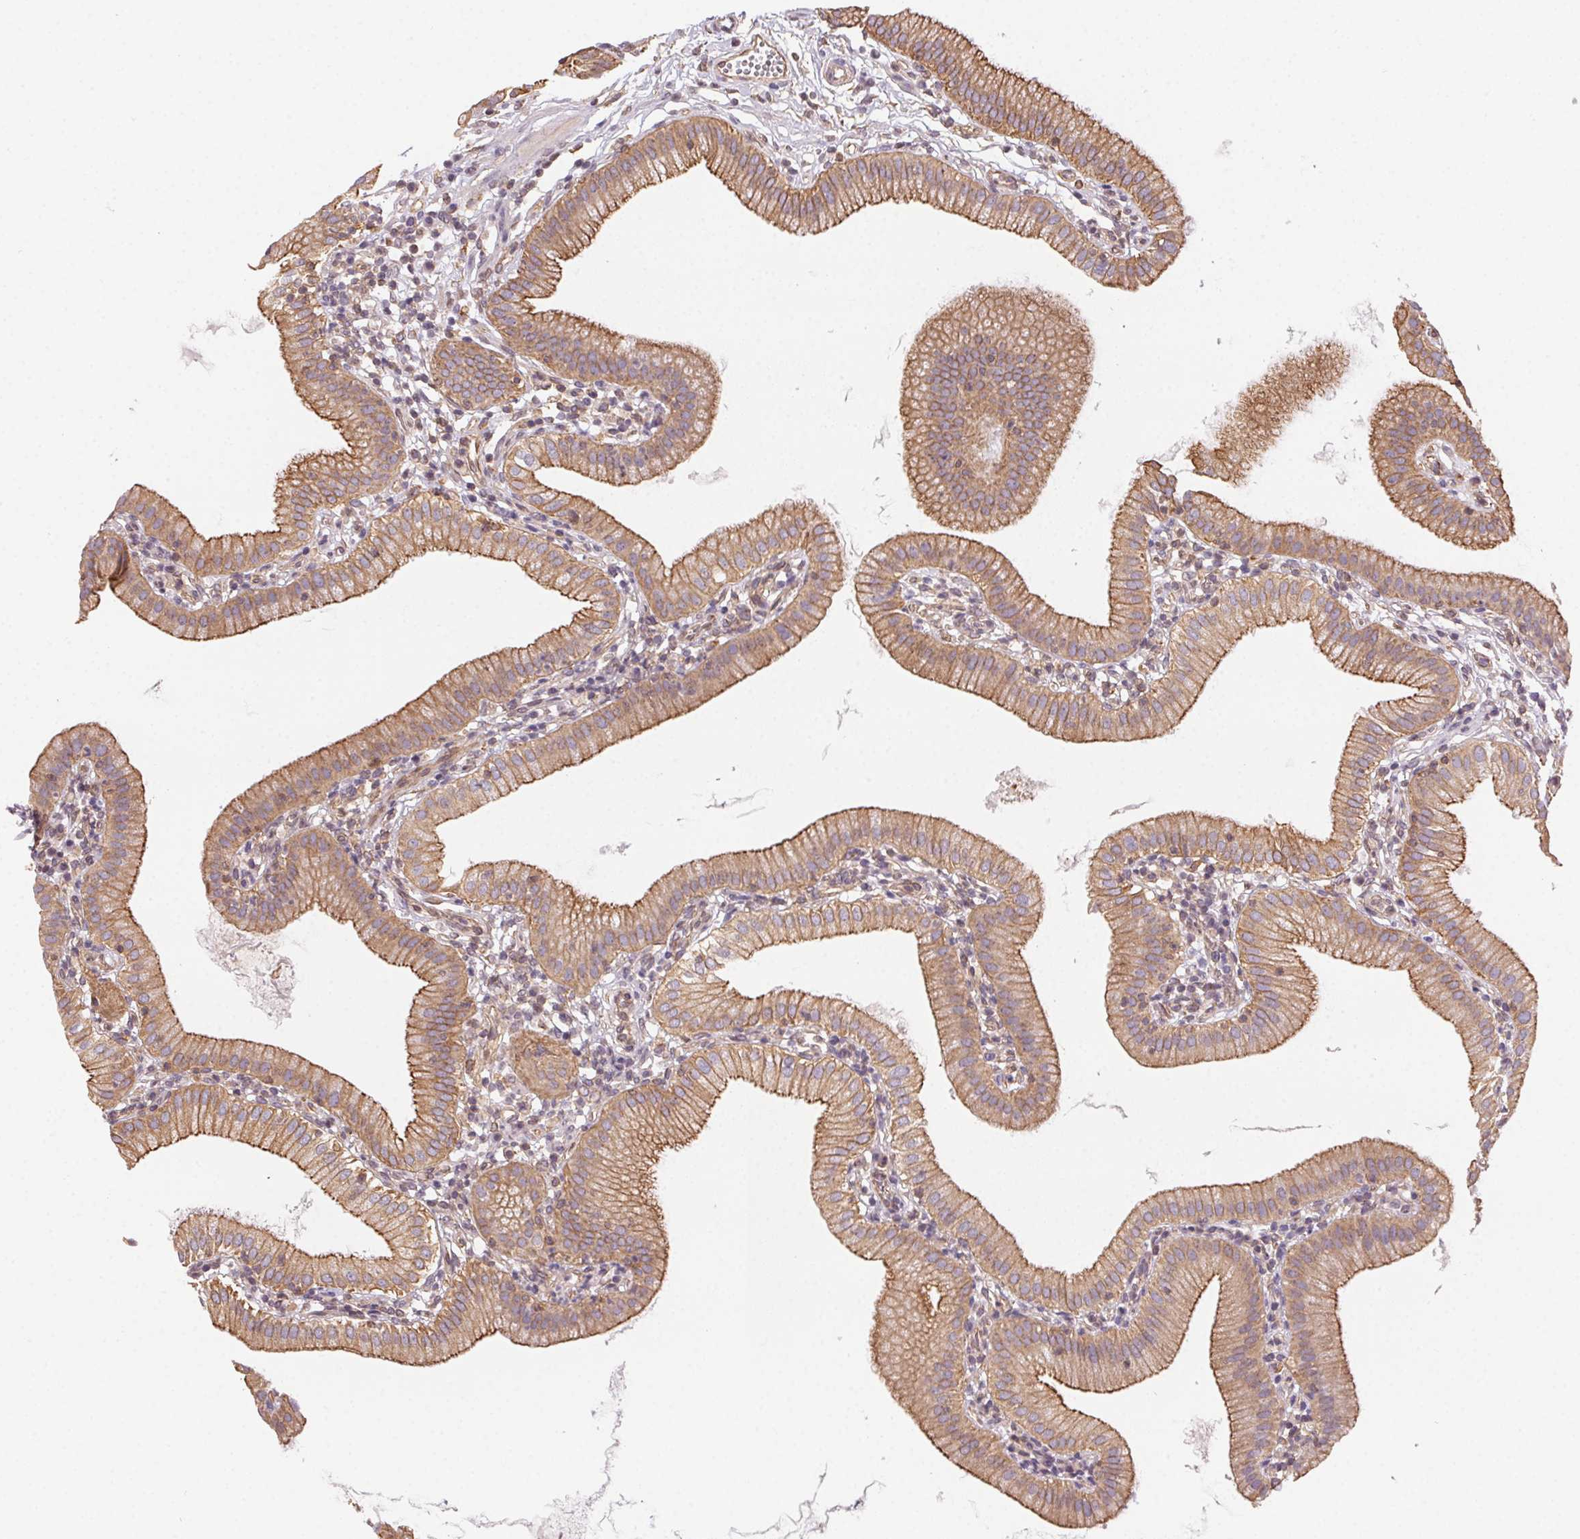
{"staining": {"intensity": "moderate", "quantity": ">75%", "location": "cytoplasmic/membranous"}, "tissue": "gallbladder", "cell_type": "Glandular cells", "image_type": "normal", "snomed": [{"axis": "morphology", "description": "Normal tissue, NOS"}, {"axis": "topography", "description": "Gallbladder"}], "caption": "Immunohistochemistry (DAB) staining of benign gallbladder reveals moderate cytoplasmic/membranous protein staining in approximately >75% of glandular cells.", "gene": "PLA2G4F", "patient": {"sex": "female", "age": 65}}